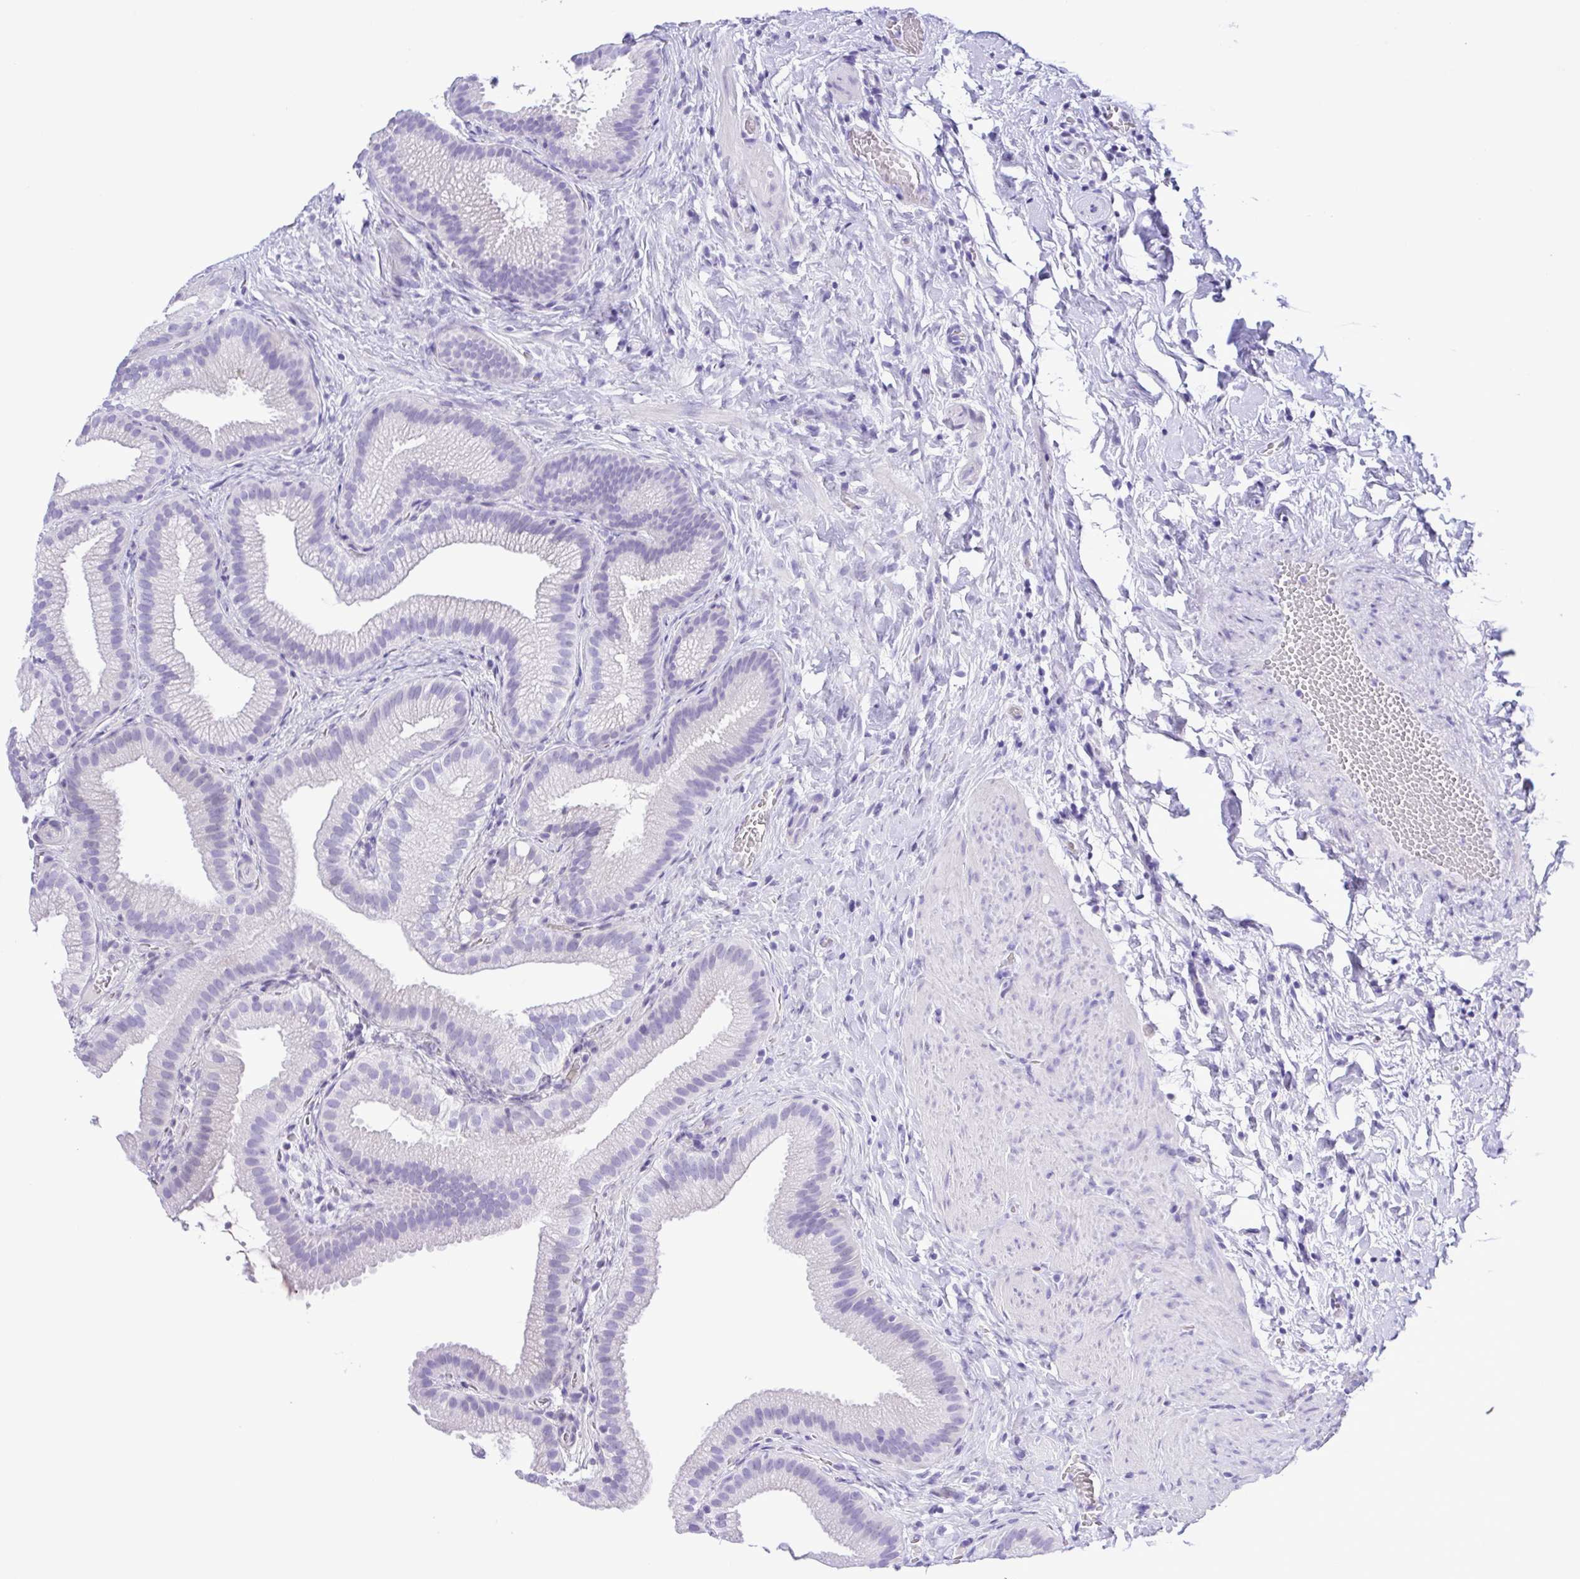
{"staining": {"intensity": "negative", "quantity": "none", "location": "none"}, "tissue": "gallbladder", "cell_type": "Glandular cells", "image_type": "normal", "snomed": [{"axis": "morphology", "description": "Normal tissue, NOS"}, {"axis": "topography", "description": "Gallbladder"}], "caption": "The micrograph reveals no staining of glandular cells in benign gallbladder.", "gene": "OVGP1", "patient": {"sex": "female", "age": 63}}